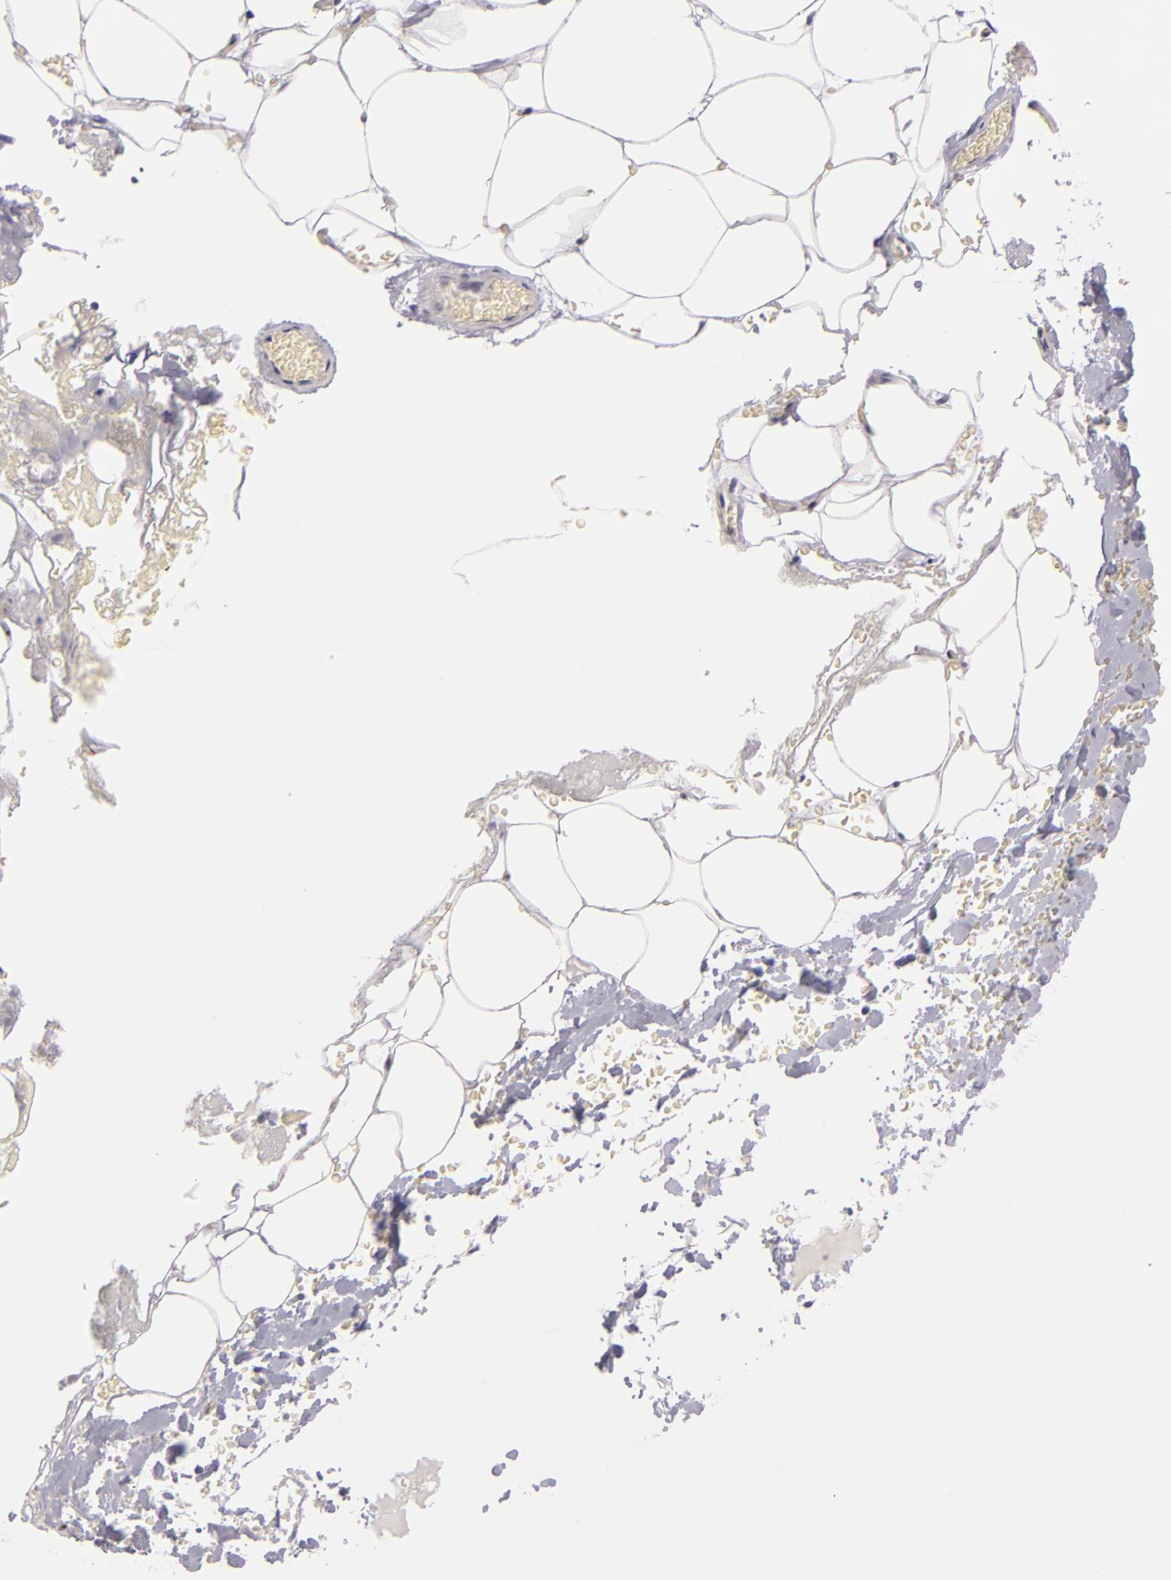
{"staining": {"intensity": "negative", "quantity": "none", "location": "none"}, "tissue": "breast", "cell_type": "Adipocytes", "image_type": "normal", "snomed": [{"axis": "morphology", "description": "Normal tissue, NOS"}, {"axis": "topography", "description": "Breast"}], "caption": "This is a micrograph of IHC staining of unremarkable breast, which shows no positivity in adipocytes.", "gene": "KCNAB2", "patient": {"sex": "female", "age": 75}}